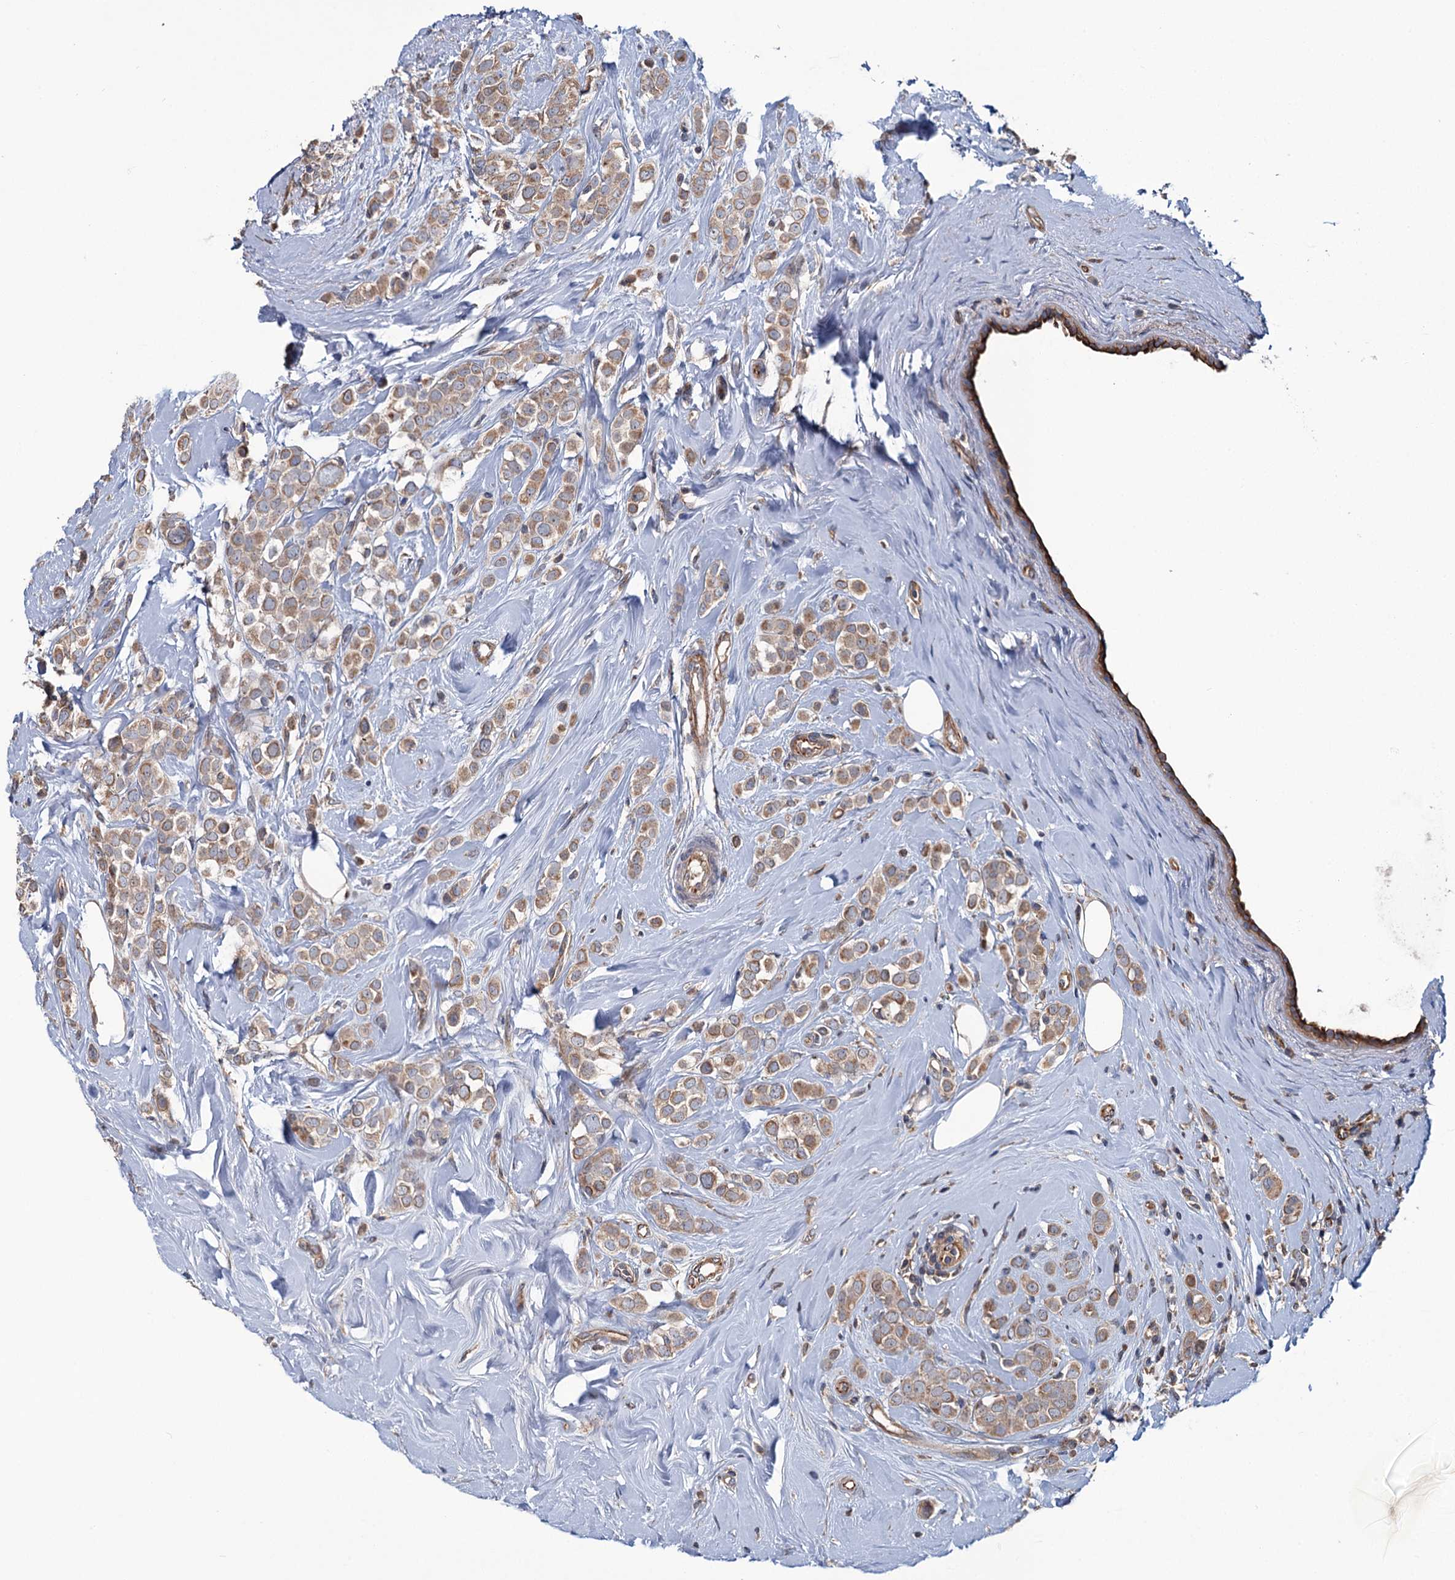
{"staining": {"intensity": "moderate", "quantity": ">75%", "location": "cytoplasmic/membranous"}, "tissue": "breast cancer", "cell_type": "Tumor cells", "image_type": "cancer", "snomed": [{"axis": "morphology", "description": "Lobular carcinoma"}, {"axis": "topography", "description": "Breast"}], "caption": "Breast cancer (lobular carcinoma) tissue shows moderate cytoplasmic/membranous staining in approximately >75% of tumor cells, visualized by immunohistochemistry.", "gene": "MTRR", "patient": {"sex": "female", "age": 47}}